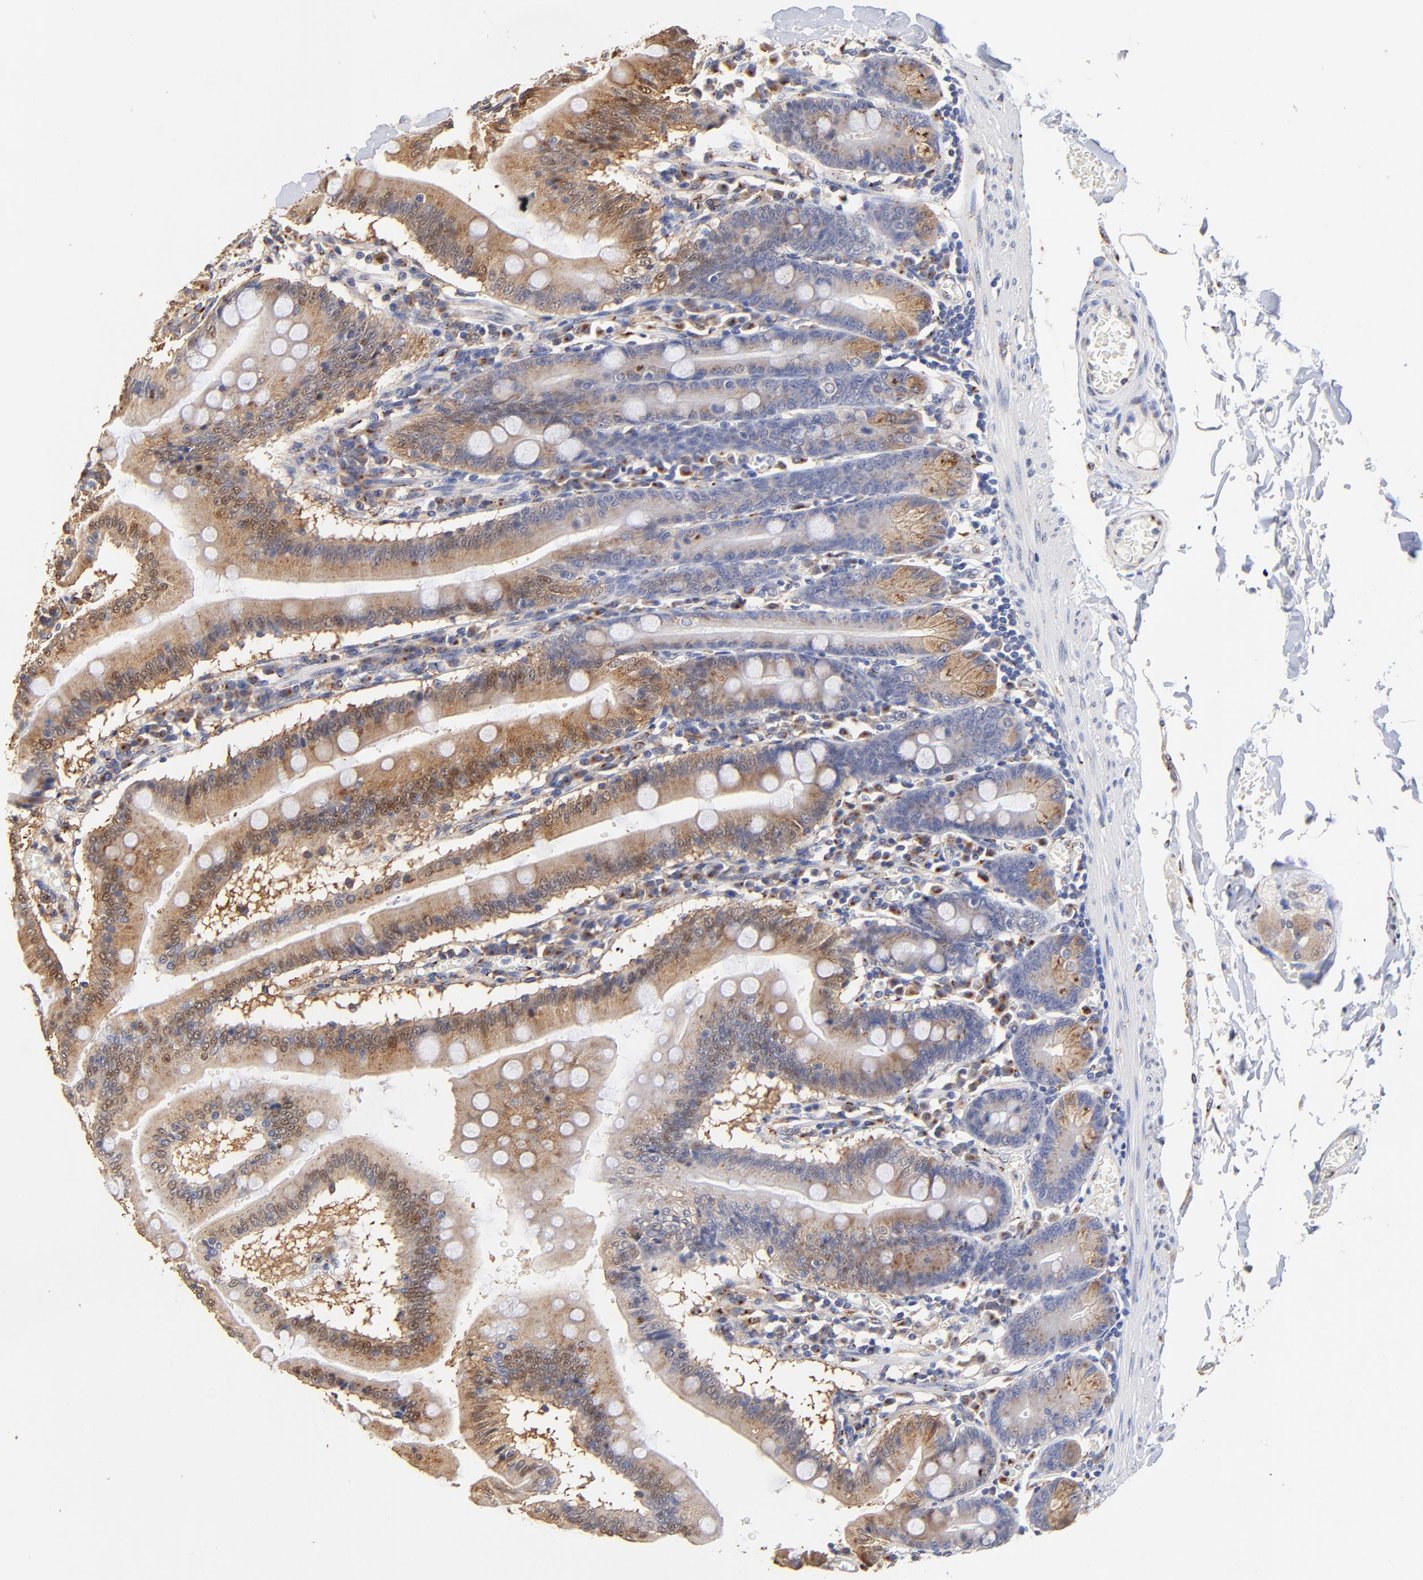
{"staining": {"intensity": "weak", "quantity": "25%-75%", "location": "cytoplasmic/membranous"}, "tissue": "small intestine", "cell_type": "Glandular cells", "image_type": "normal", "snomed": [{"axis": "morphology", "description": "Normal tissue, NOS"}, {"axis": "topography", "description": "Small intestine"}], "caption": "The histopathology image reveals immunohistochemical staining of benign small intestine. There is weak cytoplasmic/membranous staining is seen in approximately 25%-75% of glandular cells.", "gene": "FMNL3", "patient": {"sex": "male", "age": 71}}